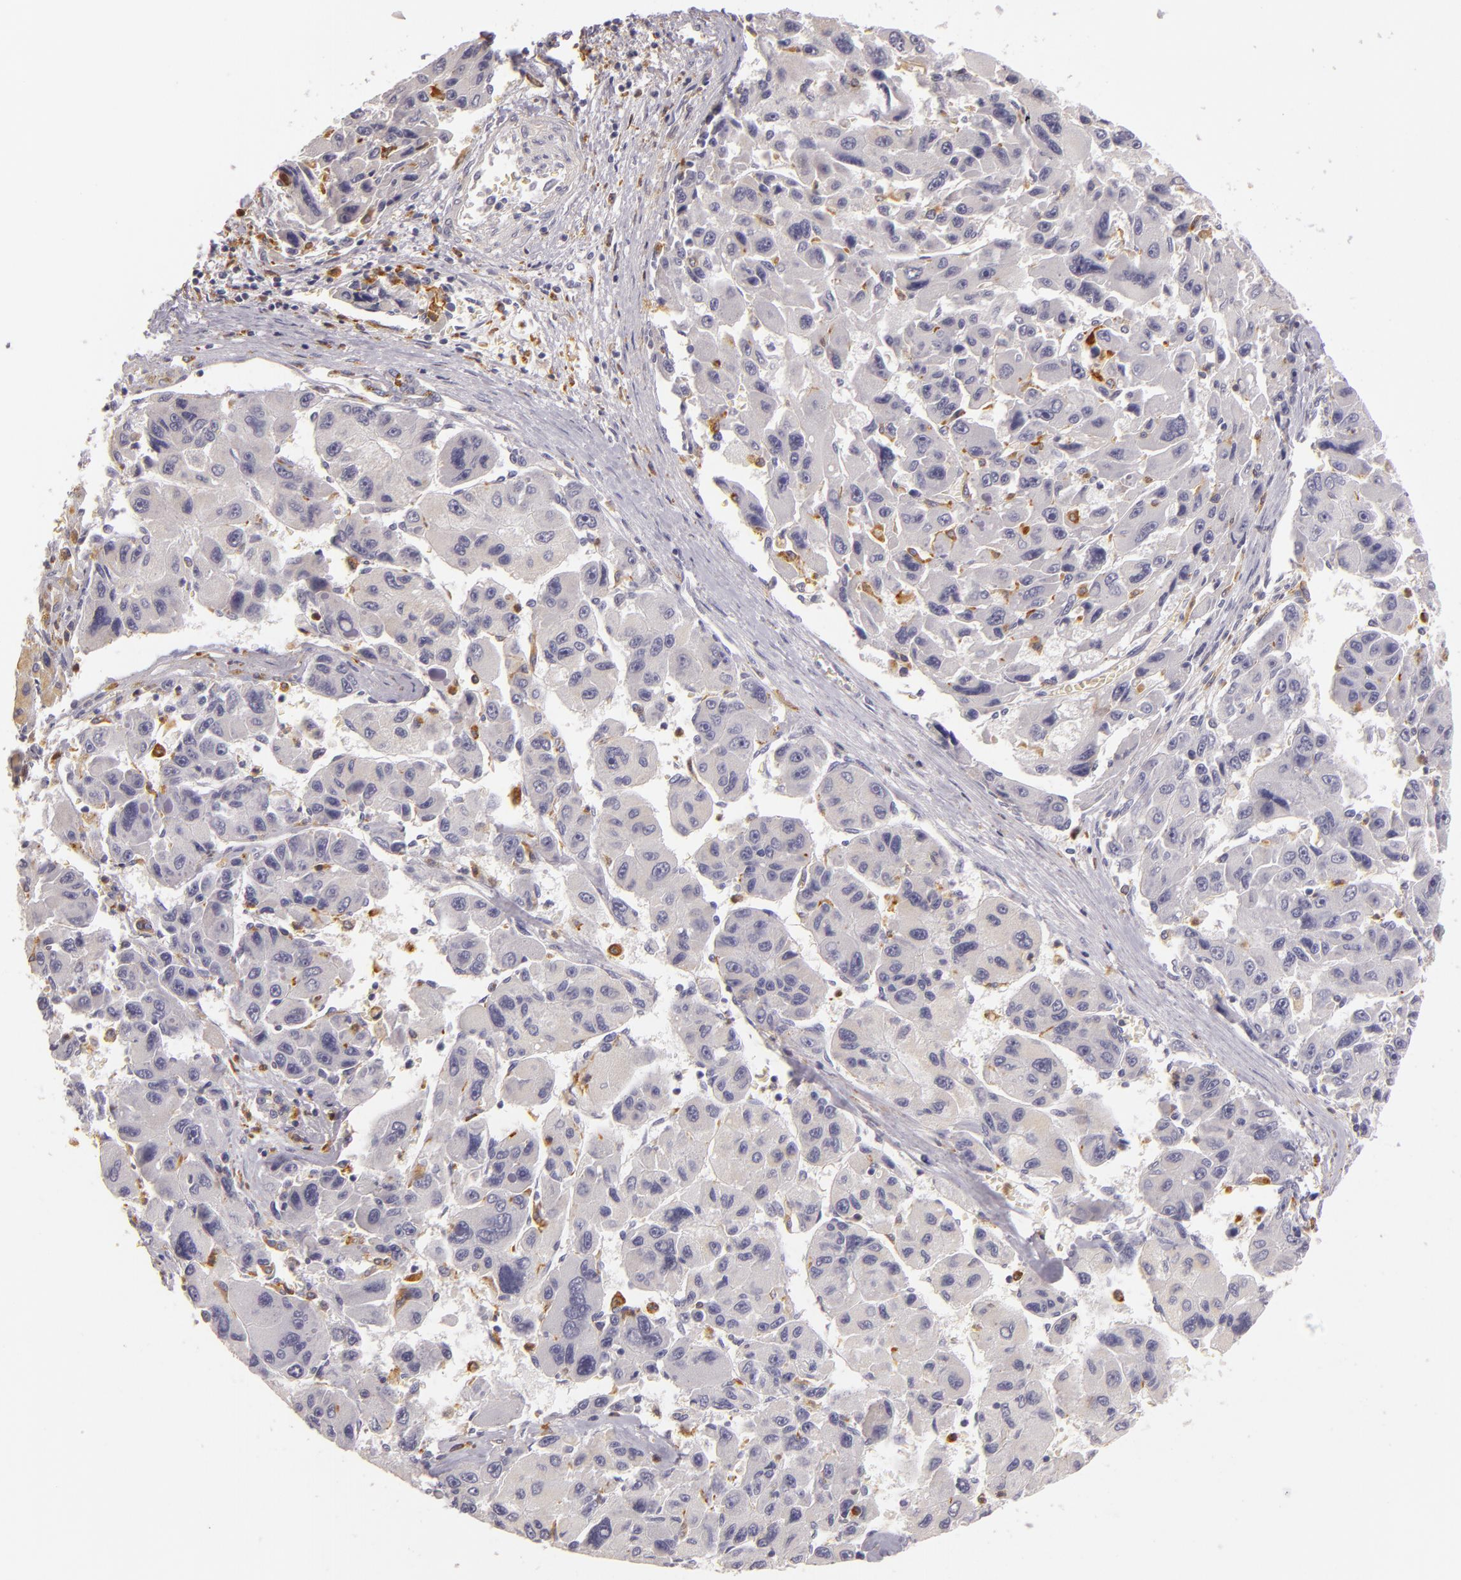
{"staining": {"intensity": "weak", "quantity": "<25%", "location": "cytoplasmic/membranous"}, "tissue": "liver cancer", "cell_type": "Tumor cells", "image_type": "cancer", "snomed": [{"axis": "morphology", "description": "Carcinoma, Hepatocellular, NOS"}, {"axis": "topography", "description": "Liver"}], "caption": "Immunohistochemistry (IHC) photomicrograph of human liver cancer stained for a protein (brown), which exhibits no positivity in tumor cells. (Stains: DAB (3,3'-diaminobenzidine) IHC with hematoxylin counter stain, Microscopy: brightfield microscopy at high magnification).", "gene": "TLR8", "patient": {"sex": "male", "age": 64}}